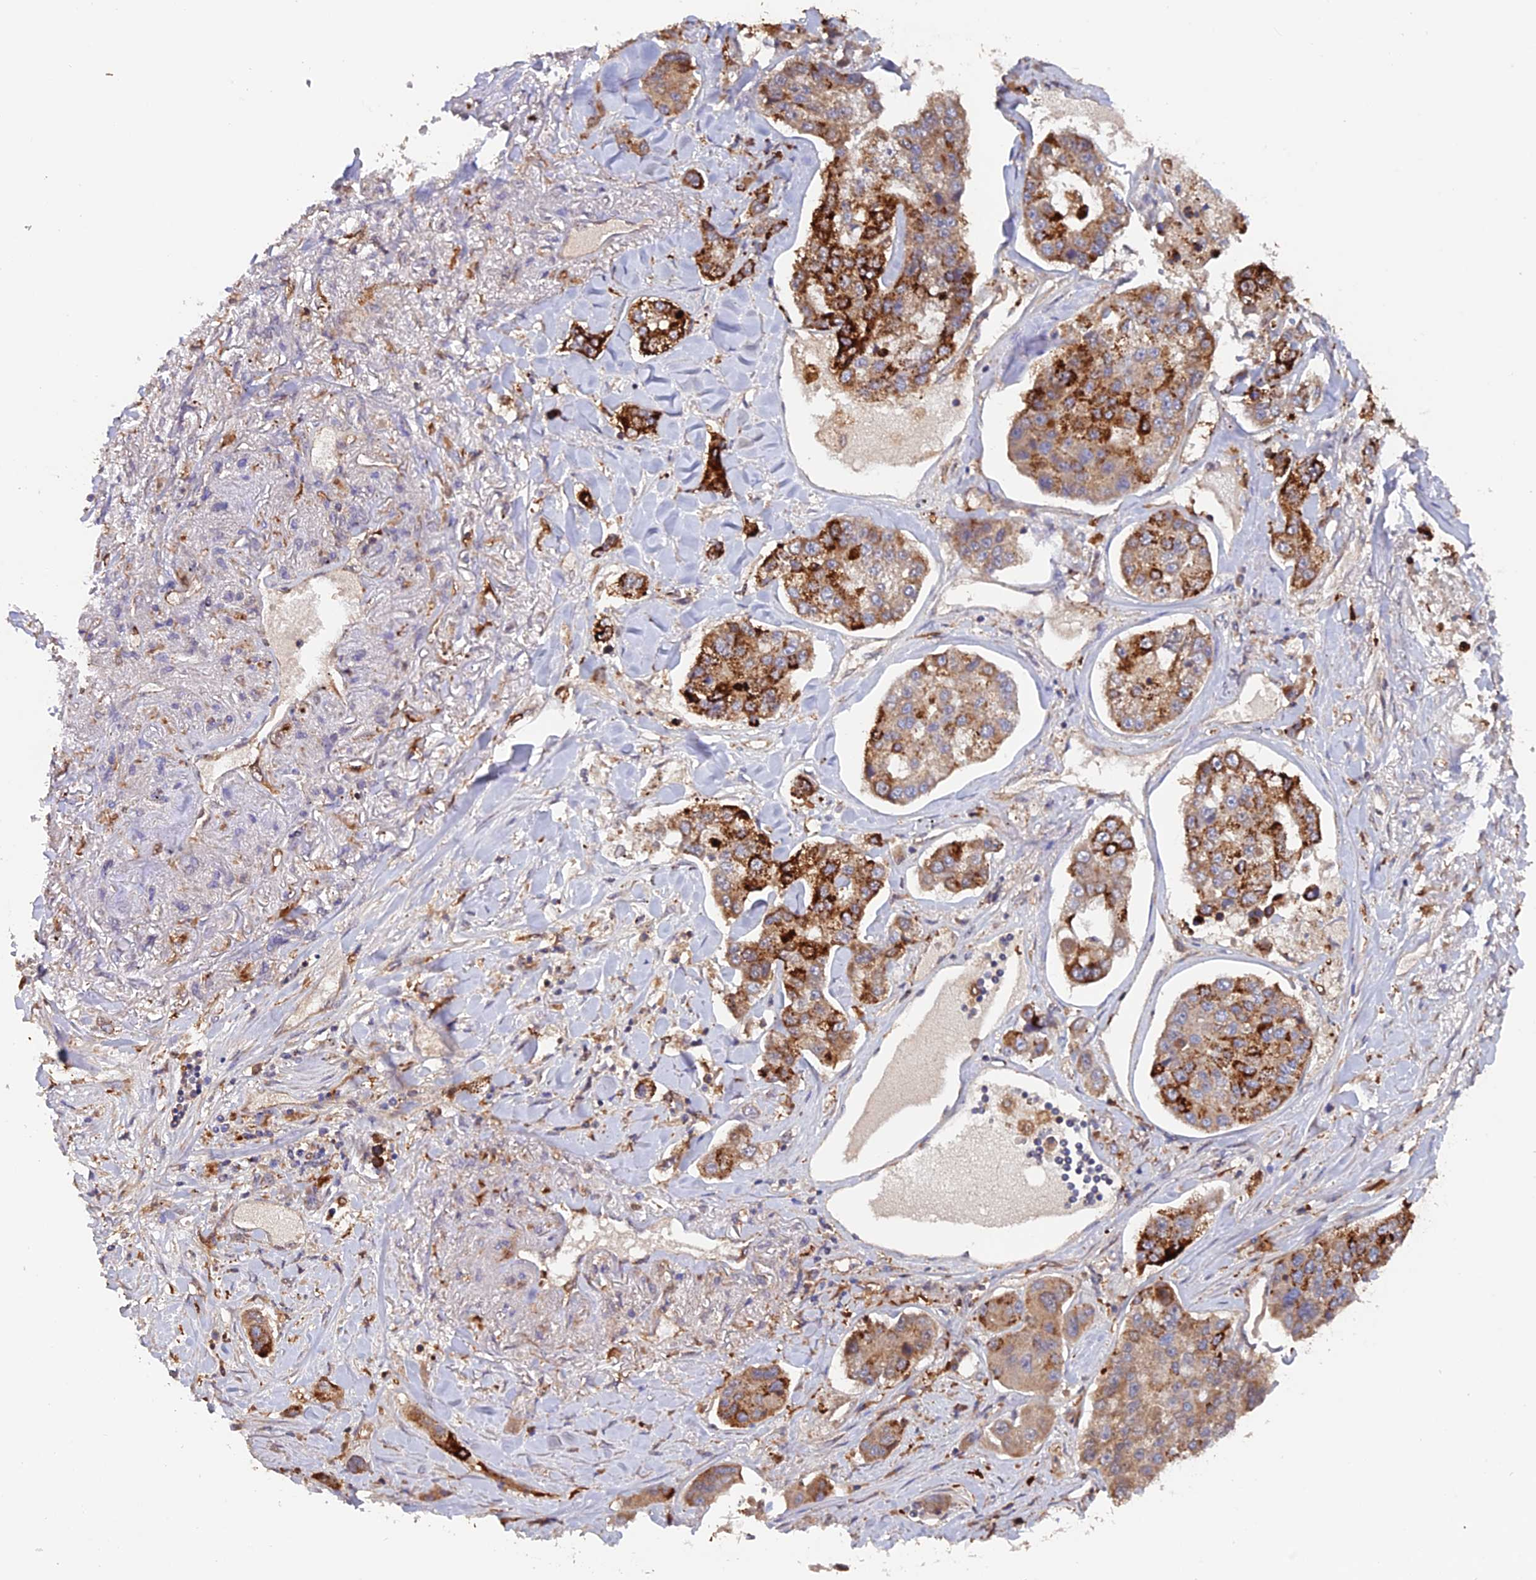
{"staining": {"intensity": "strong", "quantity": "25%-75%", "location": "cytoplasmic/membranous"}, "tissue": "lung cancer", "cell_type": "Tumor cells", "image_type": "cancer", "snomed": [{"axis": "morphology", "description": "Adenocarcinoma, NOS"}, {"axis": "topography", "description": "Lung"}], "caption": "Immunohistochemistry (IHC) image of human lung adenocarcinoma stained for a protein (brown), which shows high levels of strong cytoplasmic/membranous expression in about 25%-75% of tumor cells.", "gene": "DTYMK", "patient": {"sex": "male", "age": 49}}